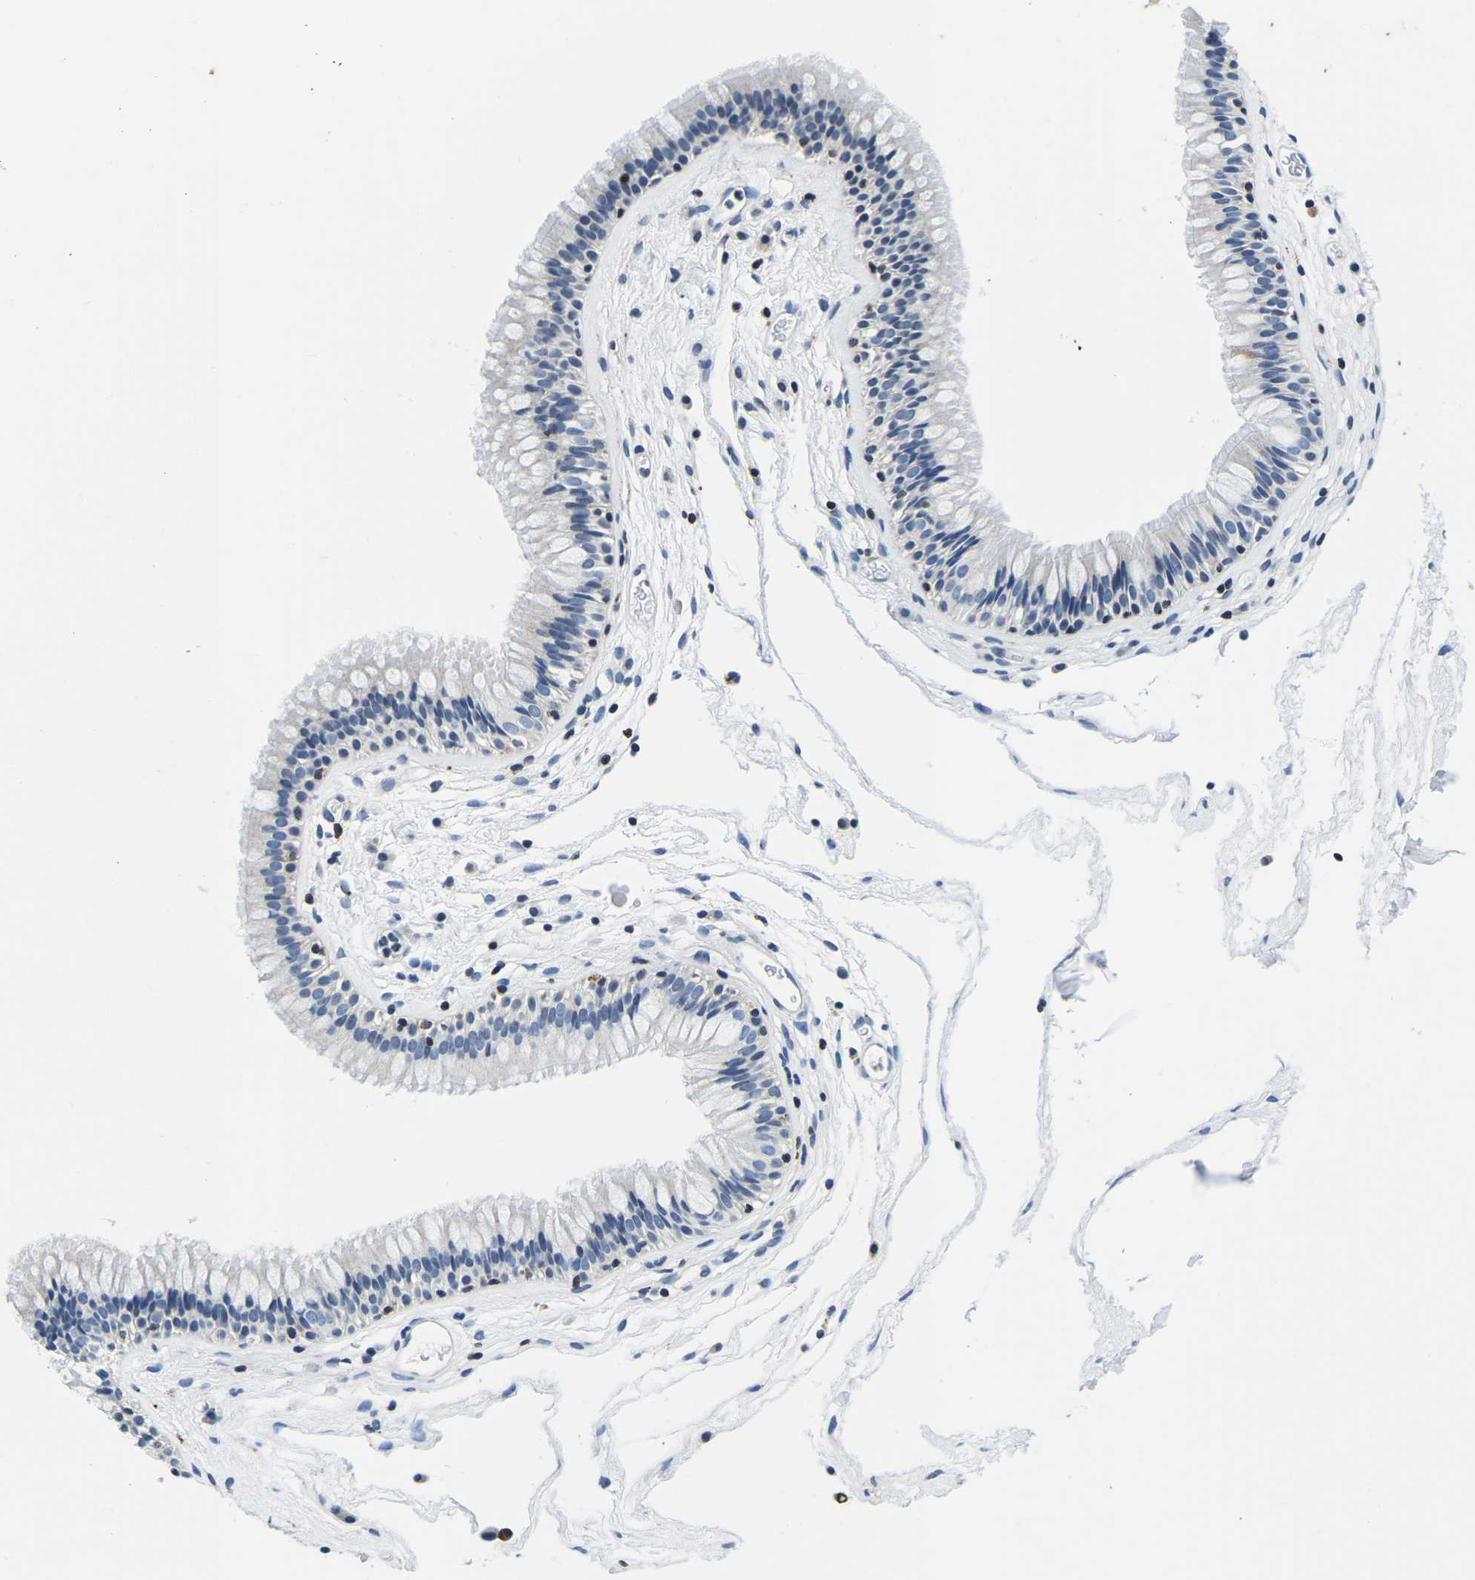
{"staining": {"intensity": "negative", "quantity": "none", "location": "none"}, "tissue": "nasopharynx", "cell_type": "Respiratory epithelial cells", "image_type": "normal", "snomed": [{"axis": "morphology", "description": "Normal tissue, NOS"}, {"axis": "morphology", "description": "Inflammation, NOS"}, {"axis": "topography", "description": "Nasopharynx"}], "caption": "A high-resolution photomicrograph shows immunohistochemistry staining of unremarkable nasopharynx, which exhibits no significant staining in respiratory epithelial cells.", "gene": "CTSW", "patient": {"sex": "male", "age": 48}}